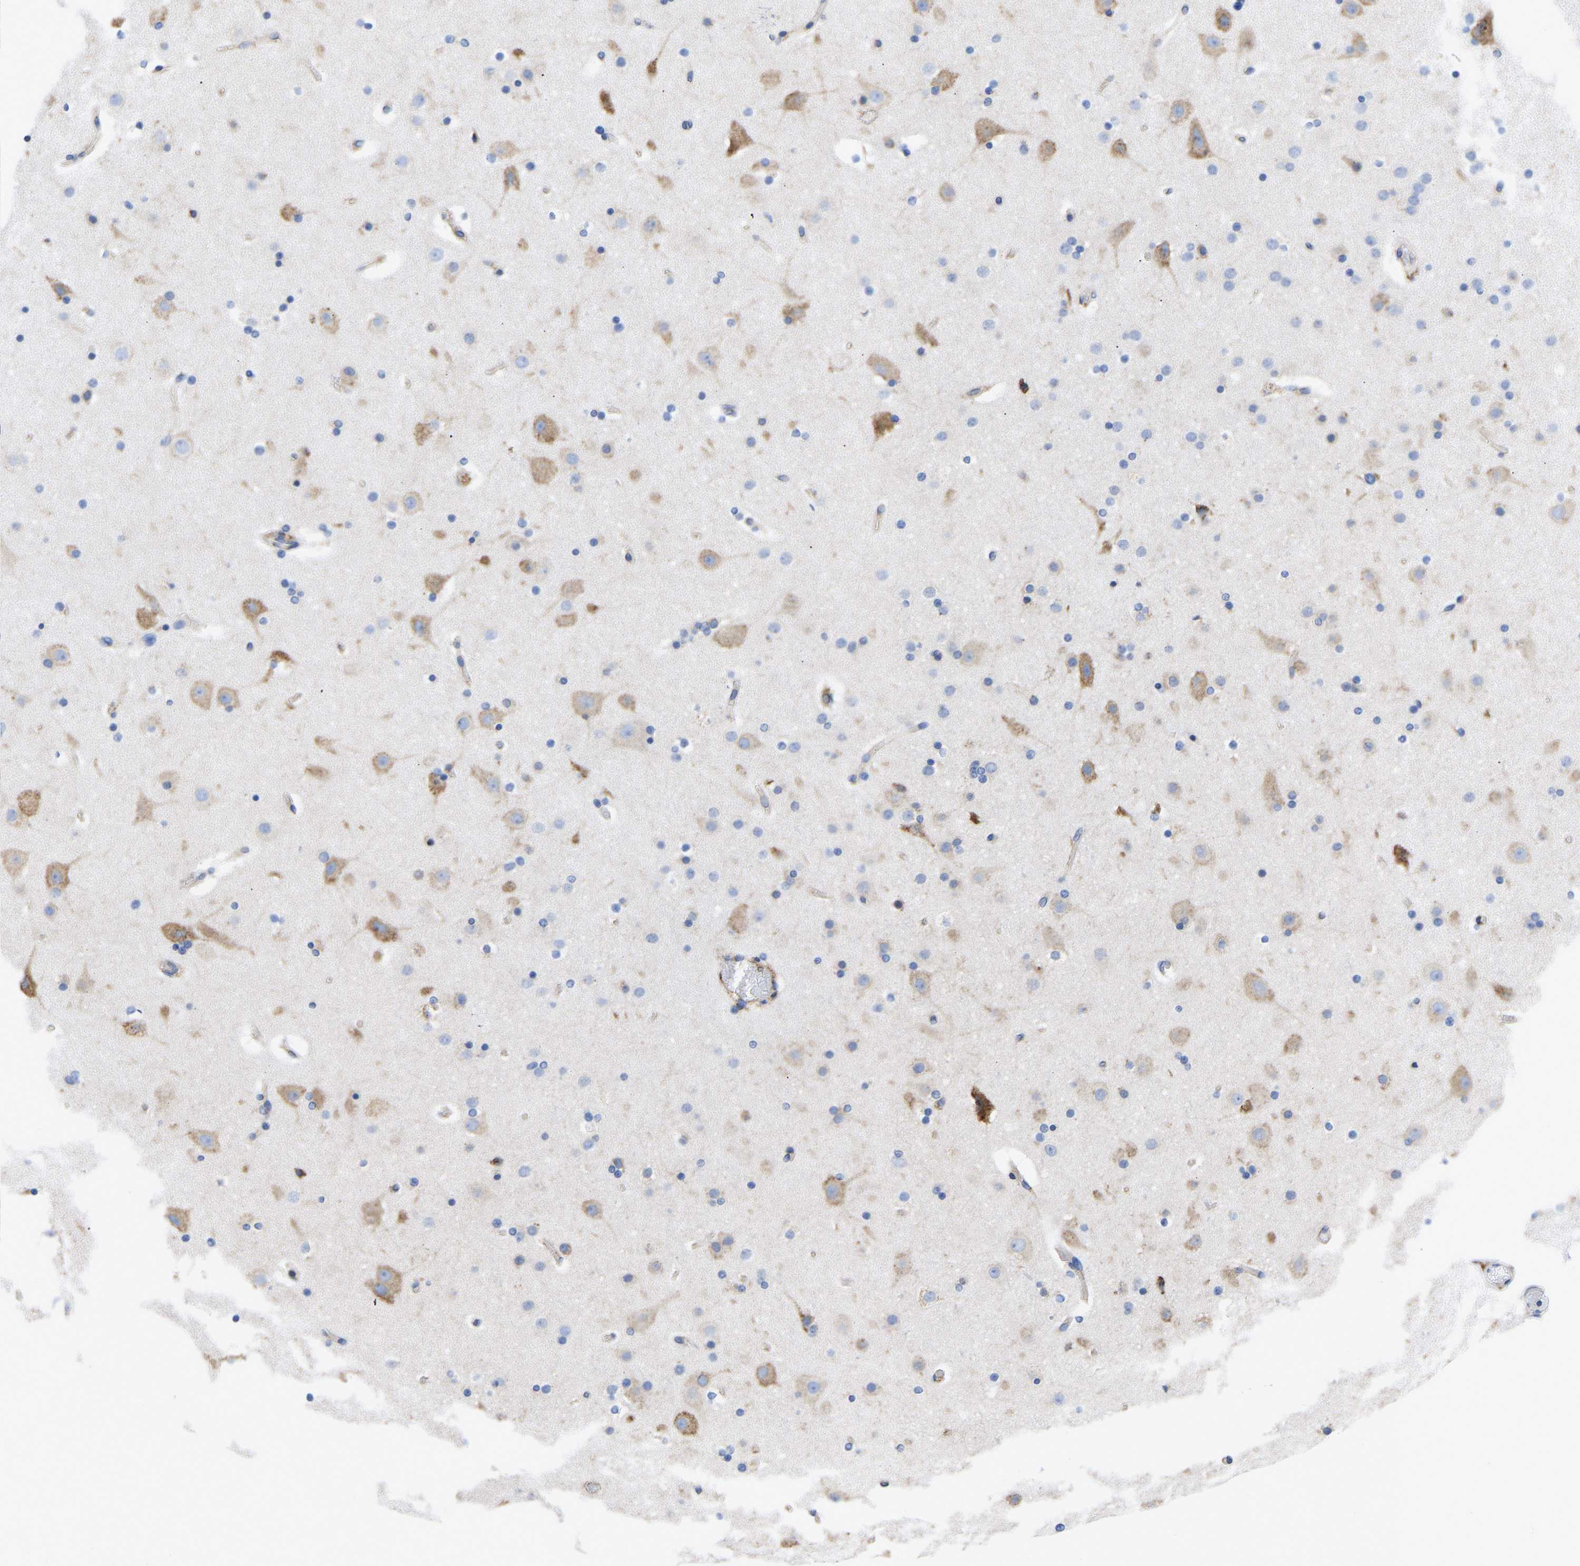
{"staining": {"intensity": "negative", "quantity": "none", "location": "none"}, "tissue": "cerebral cortex", "cell_type": "Endothelial cells", "image_type": "normal", "snomed": [{"axis": "morphology", "description": "Normal tissue, NOS"}, {"axis": "topography", "description": "Cerebral cortex"}], "caption": "Immunohistochemical staining of unremarkable human cerebral cortex shows no significant expression in endothelial cells.", "gene": "P4HB", "patient": {"sex": "male", "age": 57}}